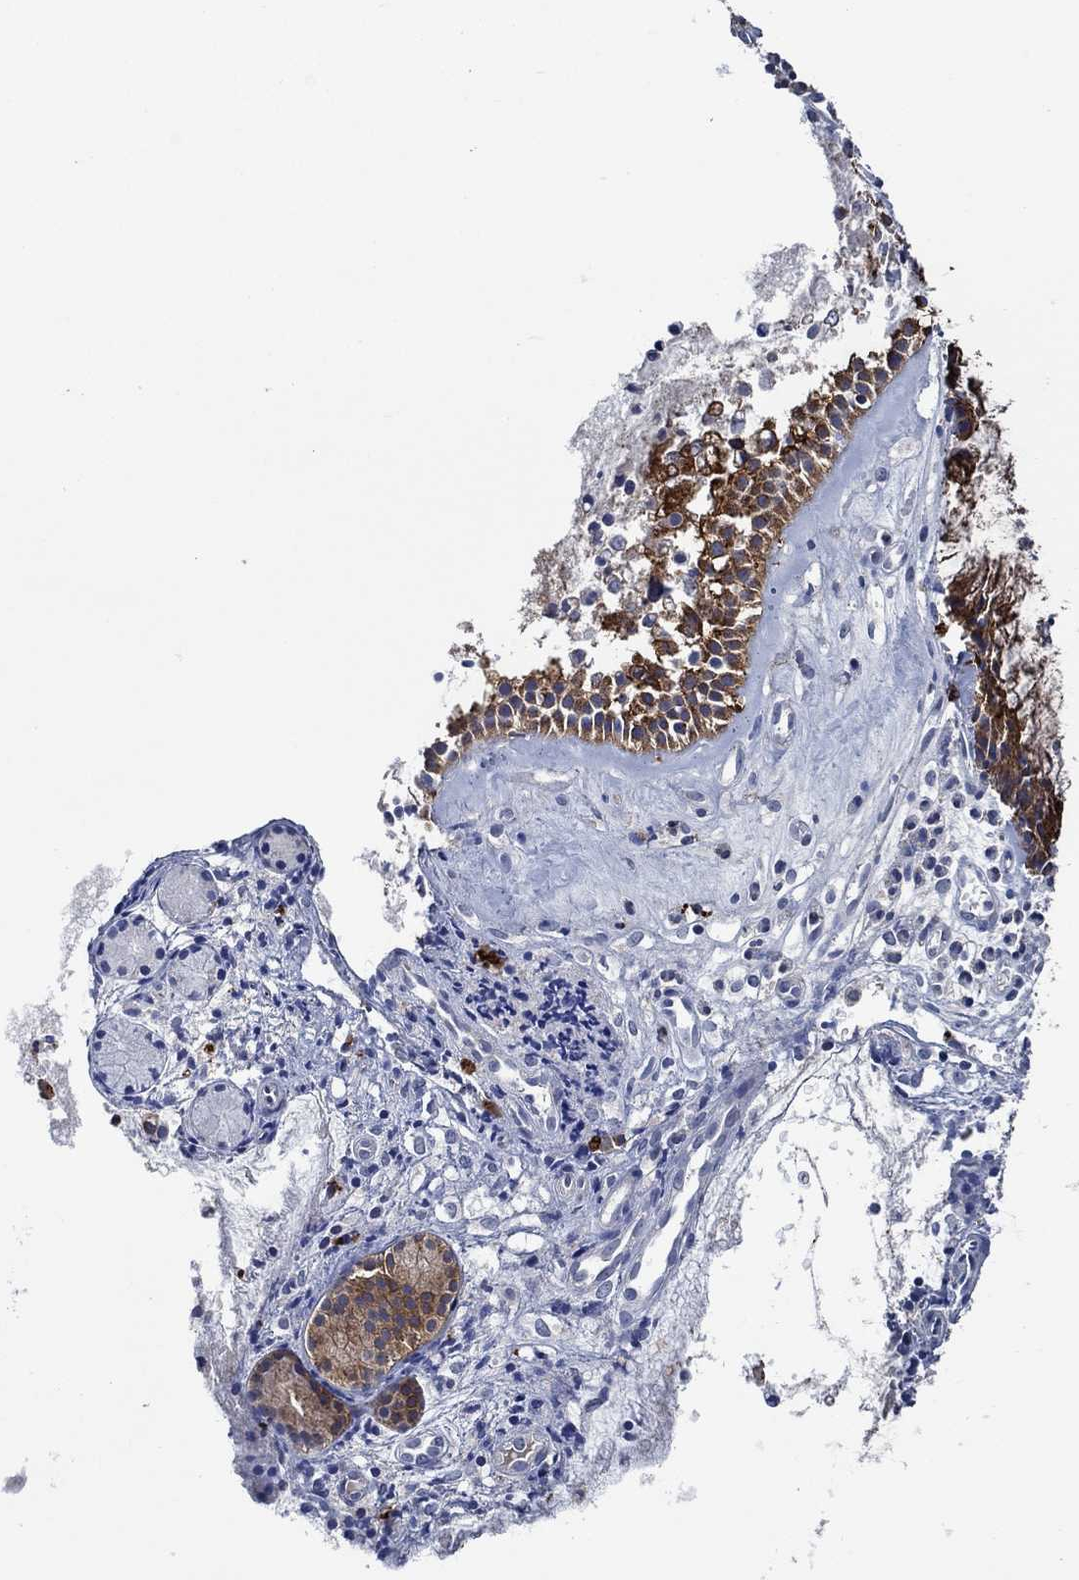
{"staining": {"intensity": "strong", "quantity": ">75%", "location": "cytoplasmic/membranous"}, "tissue": "nasopharynx", "cell_type": "Respiratory epithelial cells", "image_type": "normal", "snomed": [{"axis": "morphology", "description": "Normal tissue, NOS"}, {"axis": "topography", "description": "Nasopharynx"}], "caption": "High-power microscopy captured an immunohistochemistry (IHC) histopathology image of normal nasopharynx, revealing strong cytoplasmic/membranous positivity in about >75% of respiratory epithelial cells.", "gene": "DACT1", "patient": {"sex": "female", "age": 47}}